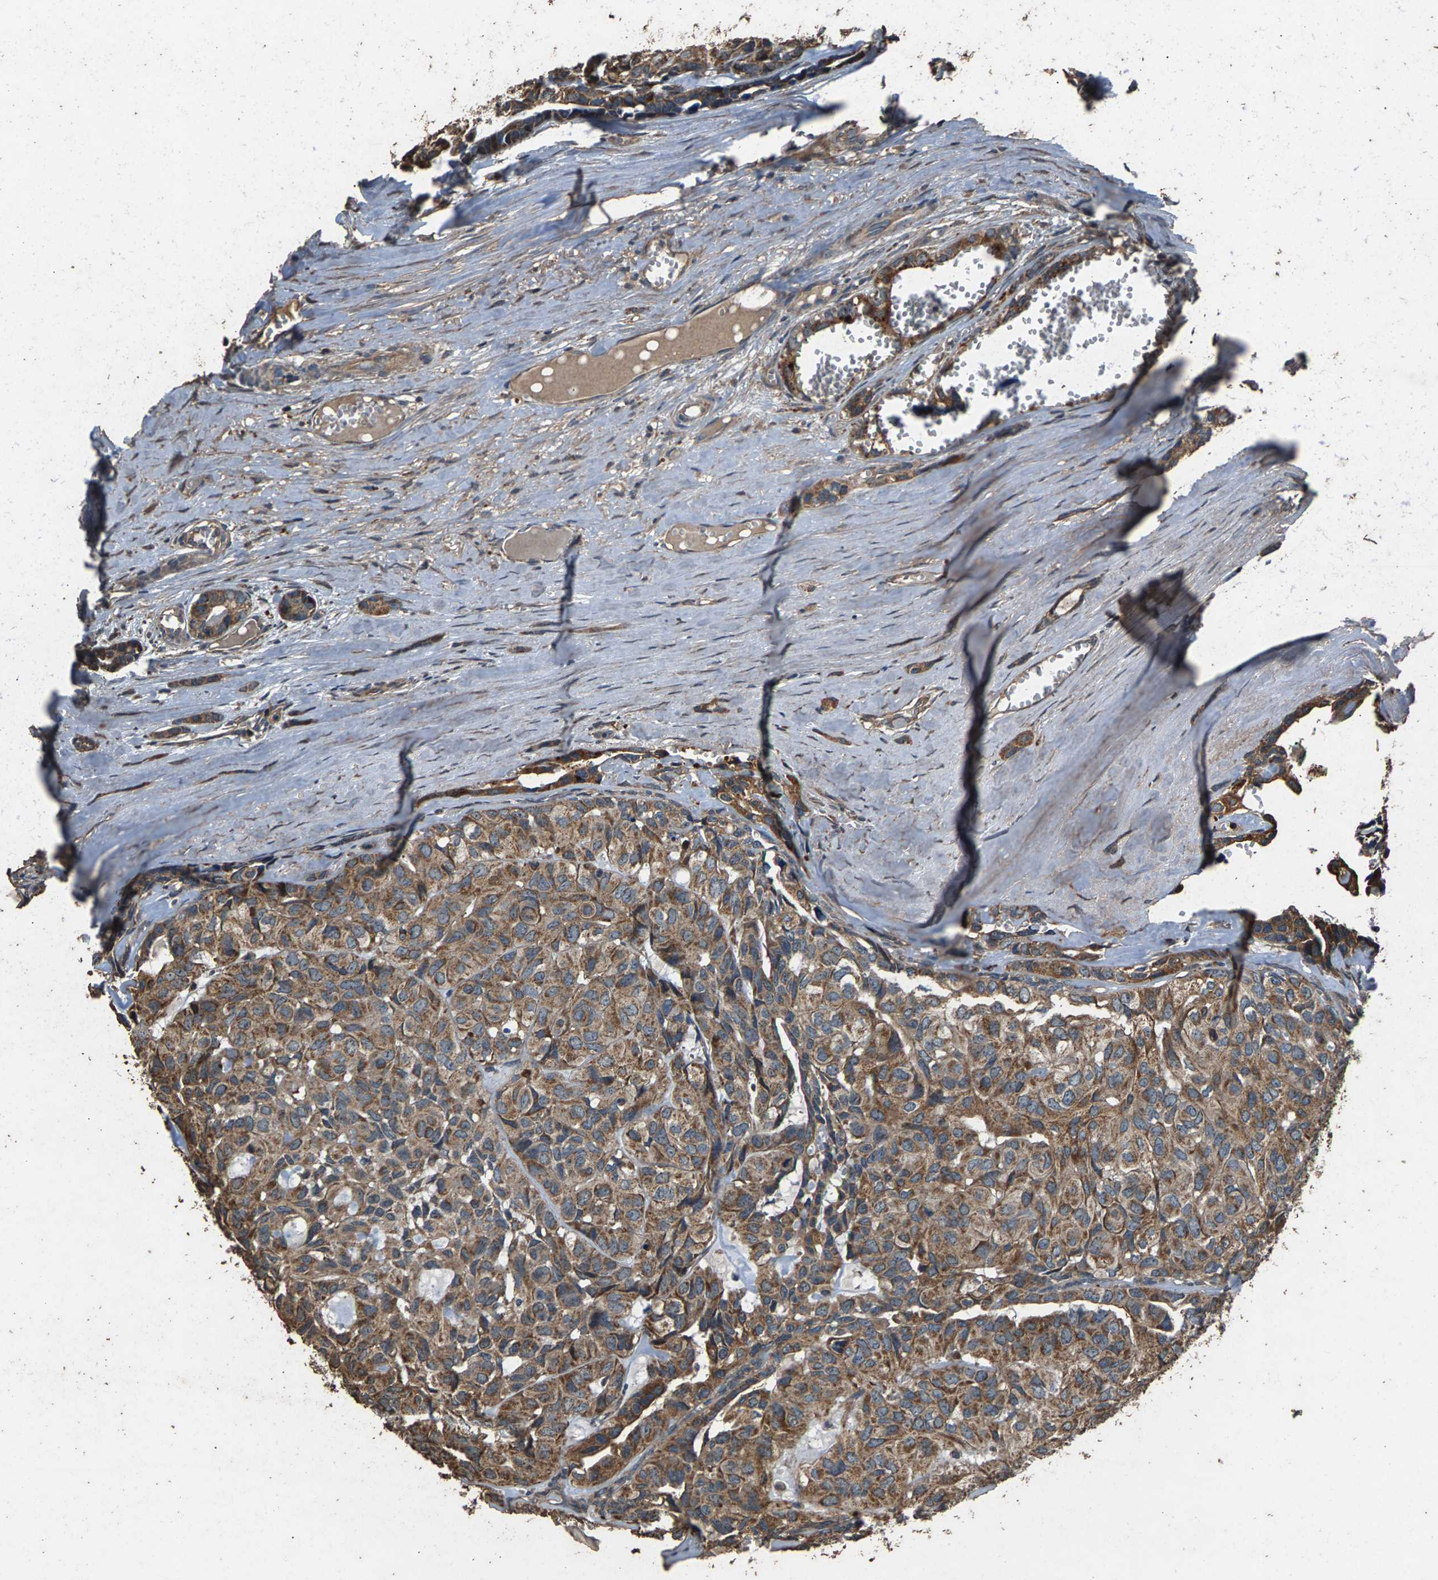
{"staining": {"intensity": "moderate", "quantity": ">75%", "location": "cytoplasmic/membranous"}, "tissue": "head and neck cancer", "cell_type": "Tumor cells", "image_type": "cancer", "snomed": [{"axis": "morphology", "description": "Adenocarcinoma, NOS"}, {"axis": "topography", "description": "Salivary gland, NOS"}, {"axis": "topography", "description": "Head-Neck"}], "caption": "Immunohistochemical staining of head and neck adenocarcinoma reveals medium levels of moderate cytoplasmic/membranous staining in approximately >75% of tumor cells. (brown staining indicates protein expression, while blue staining denotes nuclei).", "gene": "MRPL27", "patient": {"sex": "female", "age": 76}}